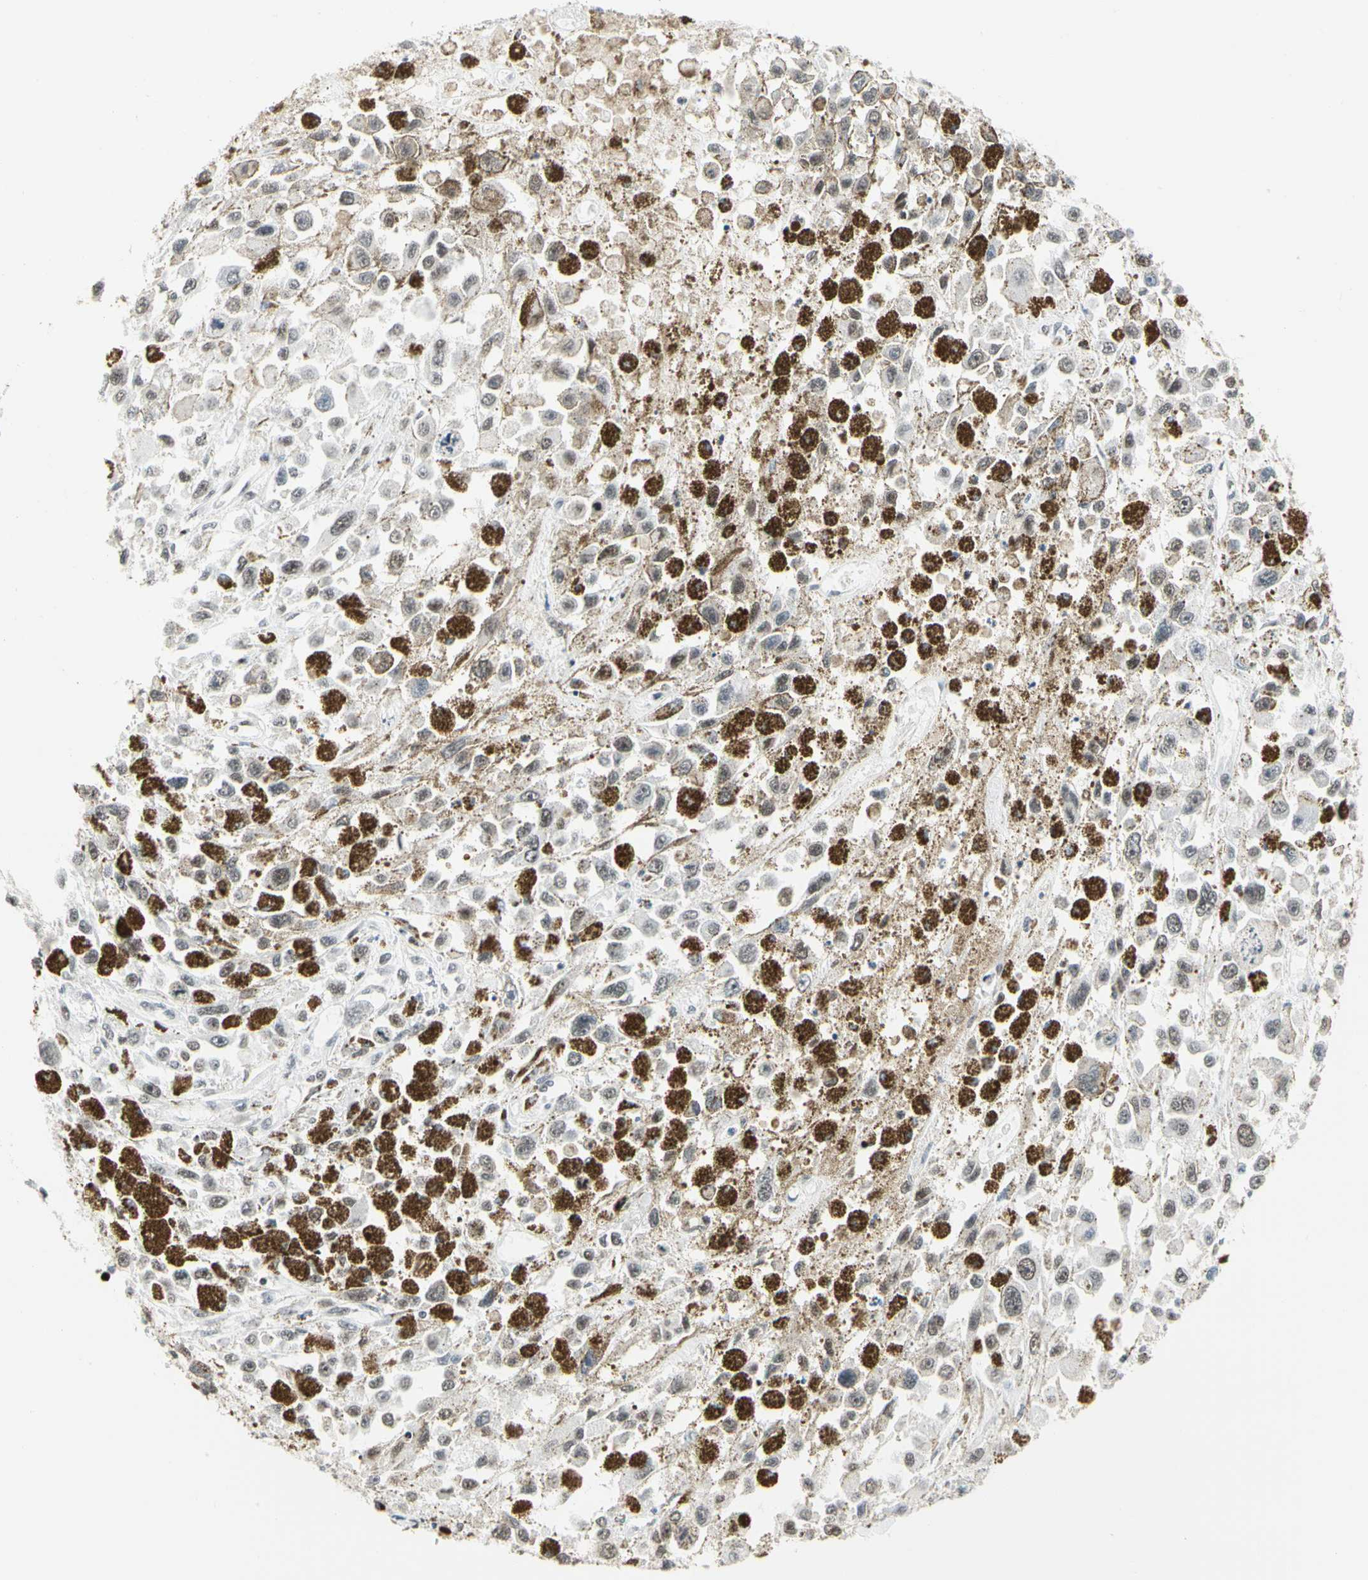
{"staining": {"intensity": "weak", "quantity": "25%-75%", "location": "nuclear"}, "tissue": "melanoma", "cell_type": "Tumor cells", "image_type": "cancer", "snomed": [{"axis": "morphology", "description": "Malignant melanoma, Metastatic site"}, {"axis": "topography", "description": "Lymph node"}], "caption": "Malignant melanoma (metastatic site) stained with a protein marker demonstrates weak staining in tumor cells.", "gene": "ZSCAN16", "patient": {"sex": "male", "age": 59}}